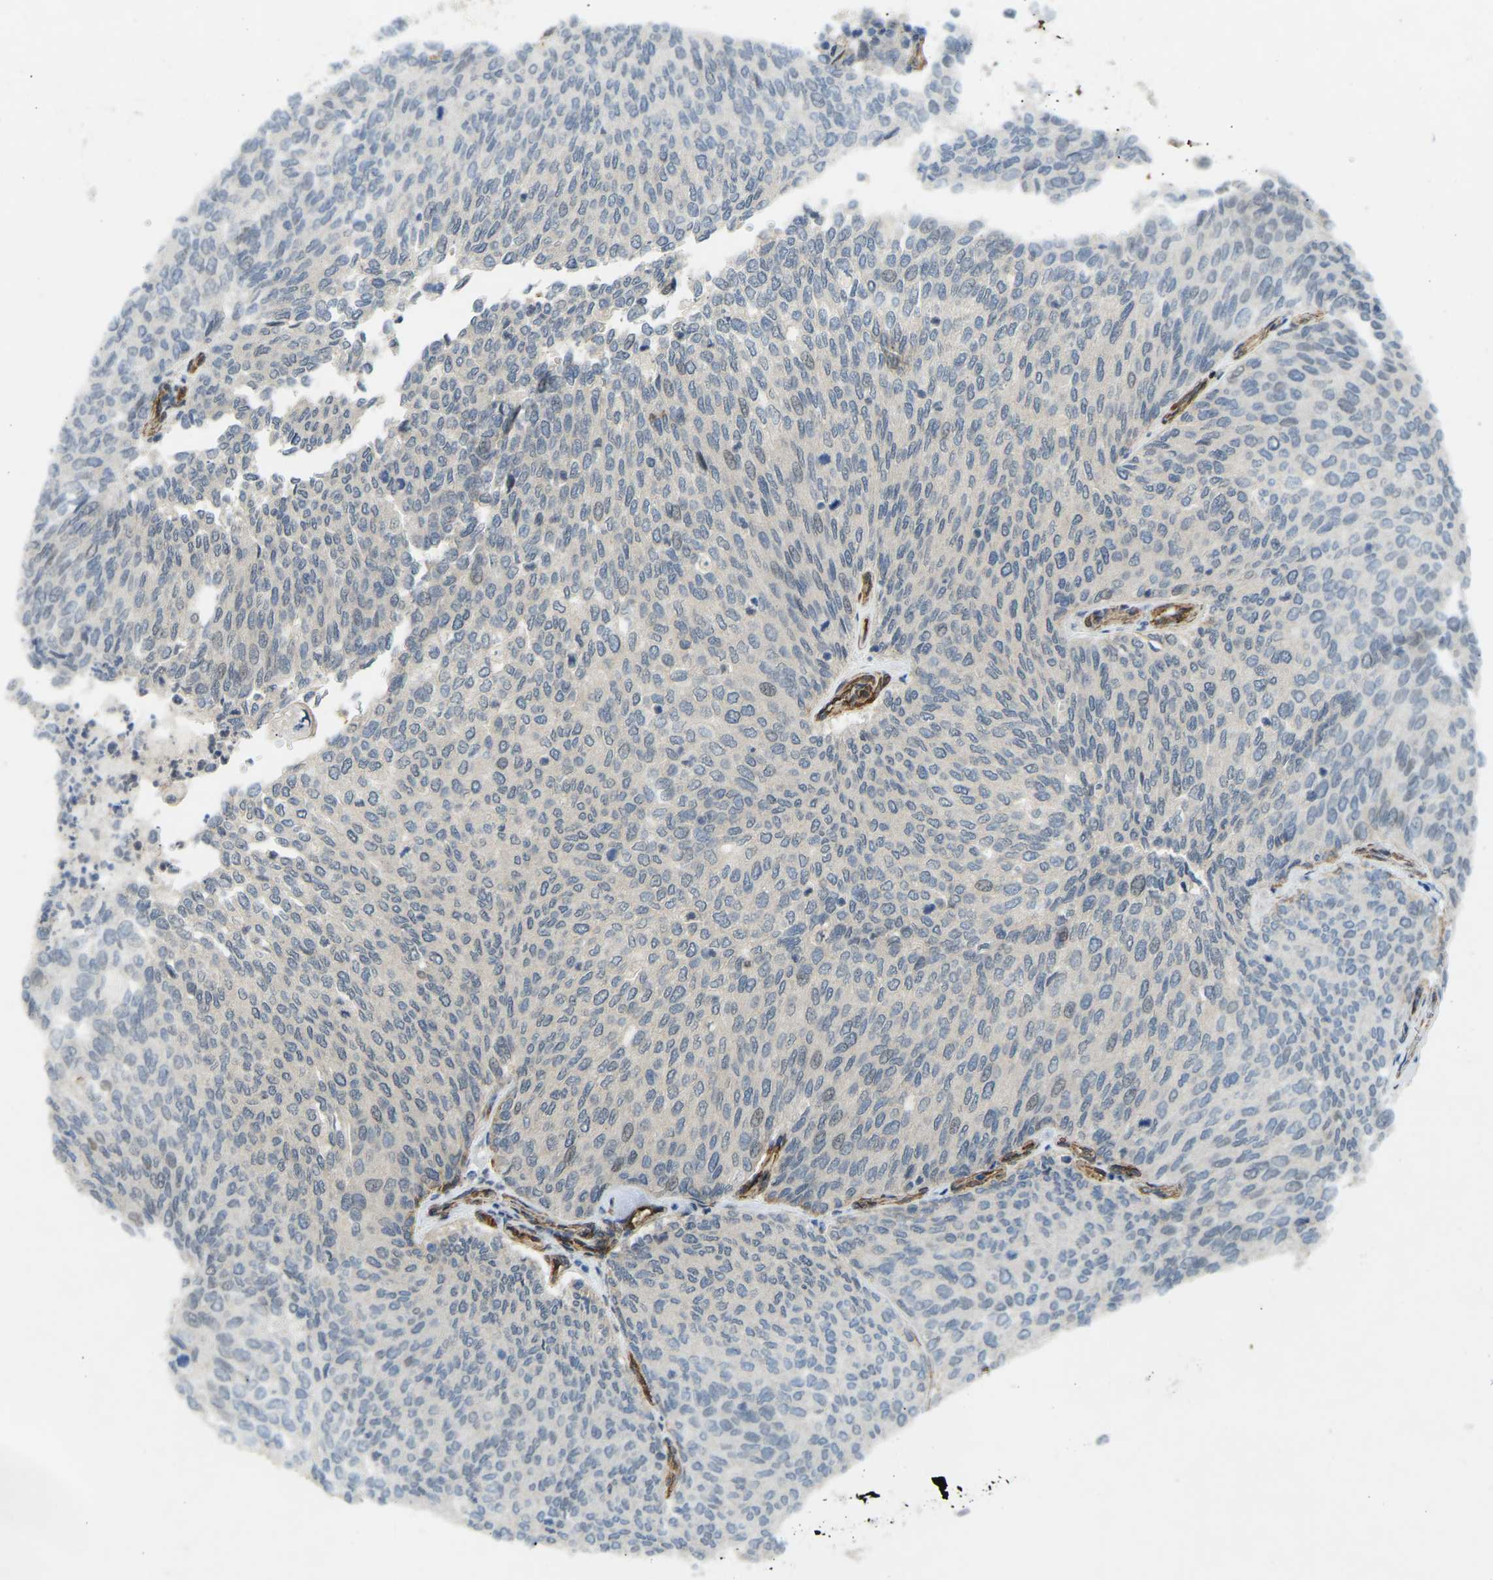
{"staining": {"intensity": "negative", "quantity": "none", "location": "none"}, "tissue": "urothelial cancer", "cell_type": "Tumor cells", "image_type": "cancer", "snomed": [{"axis": "morphology", "description": "Urothelial carcinoma, Low grade"}, {"axis": "topography", "description": "Urinary bladder"}], "caption": "Tumor cells are negative for protein expression in human urothelial cancer.", "gene": "NMB", "patient": {"sex": "female", "age": 79}}